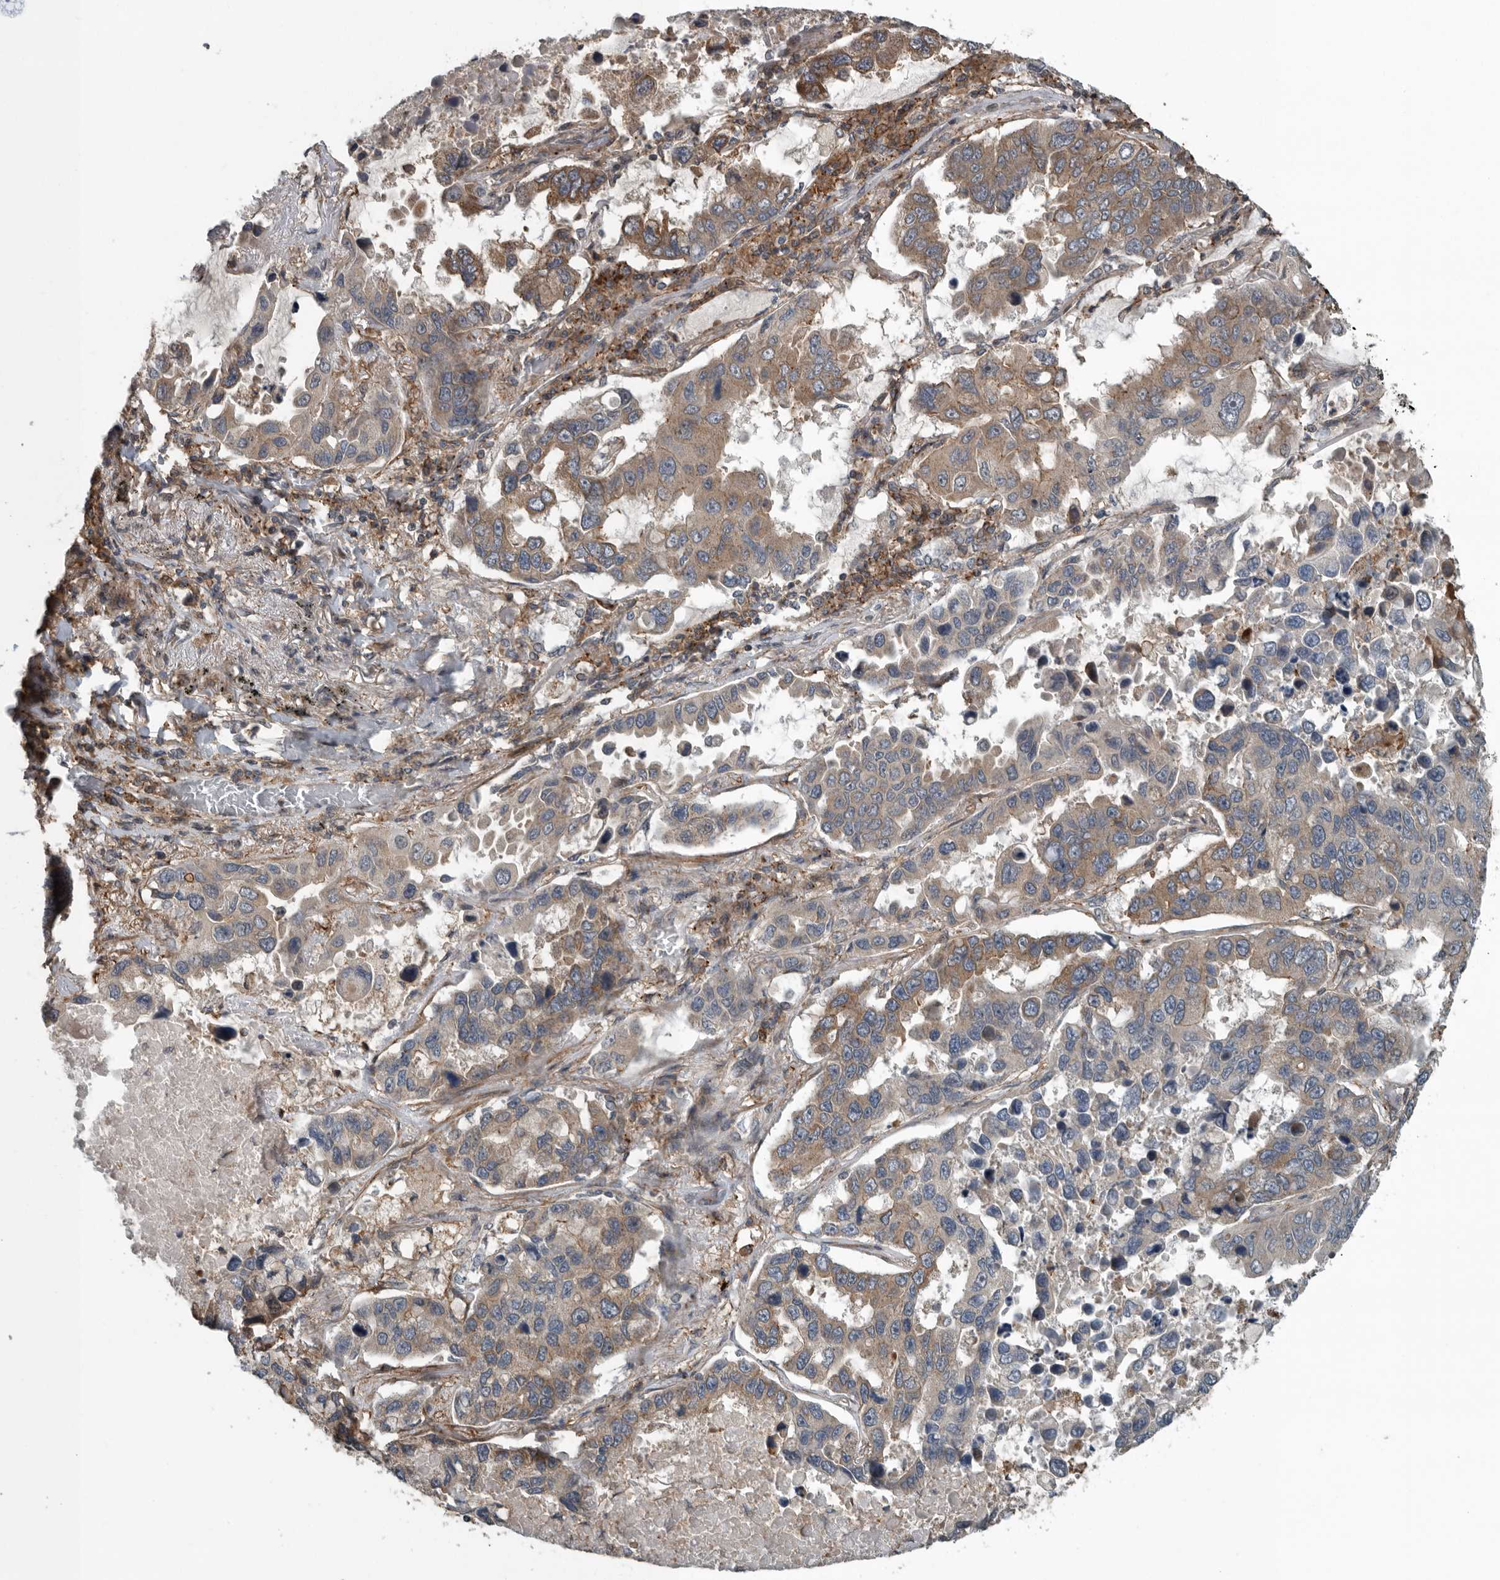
{"staining": {"intensity": "moderate", "quantity": "25%-75%", "location": "cytoplasmic/membranous"}, "tissue": "lung cancer", "cell_type": "Tumor cells", "image_type": "cancer", "snomed": [{"axis": "morphology", "description": "Adenocarcinoma, NOS"}, {"axis": "topography", "description": "Lung"}], "caption": "This photomicrograph exhibits immunohistochemistry (IHC) staining of human lung cancer (adenocarcinoma), with medium moderate cytoplasmic/membranous staining in about 25%-75% of tumor cells.", "gene": "AMFR", "patient": {"sex": "male", "age": 64}}